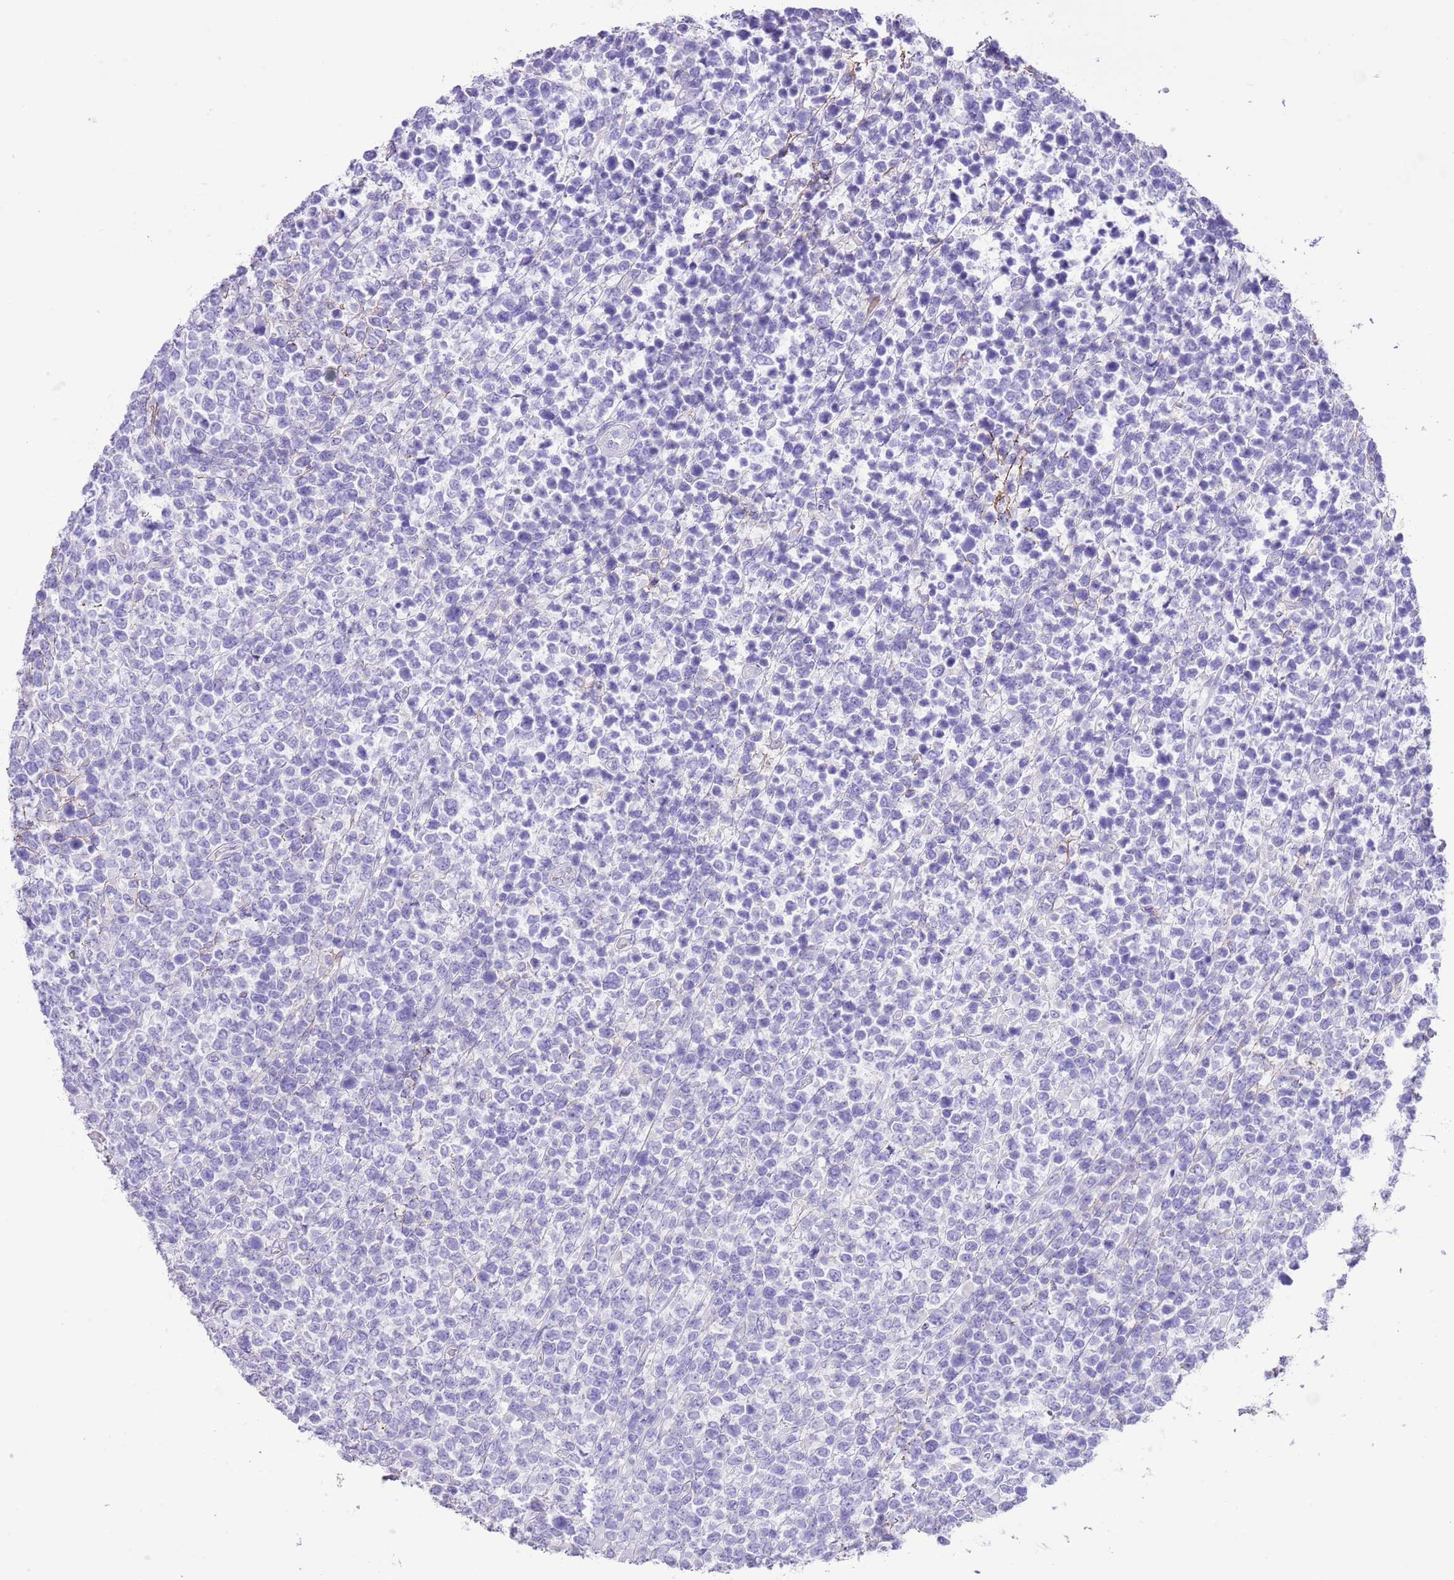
{"staining": {"intensity": "negative", "quantity": "none", "location": "none"}, "tissue": "lymphoma", "cell_type": "Tumor cells", "image_type": "cancer", "snomed": [{"axis": "morphology", "description": "Malignant lymphoma, non-Hodgkin's type, High grade"}, {"axis": "topography", "description": "Soft tissue"}], "caption": "A micrograph of high-grade malignant lymphoma, non-Hodgkin's type stained for a protein displays no brown staining in tumor cells.", "gene": "IGF1", "patient": {"sex": "female", "age": 56}}